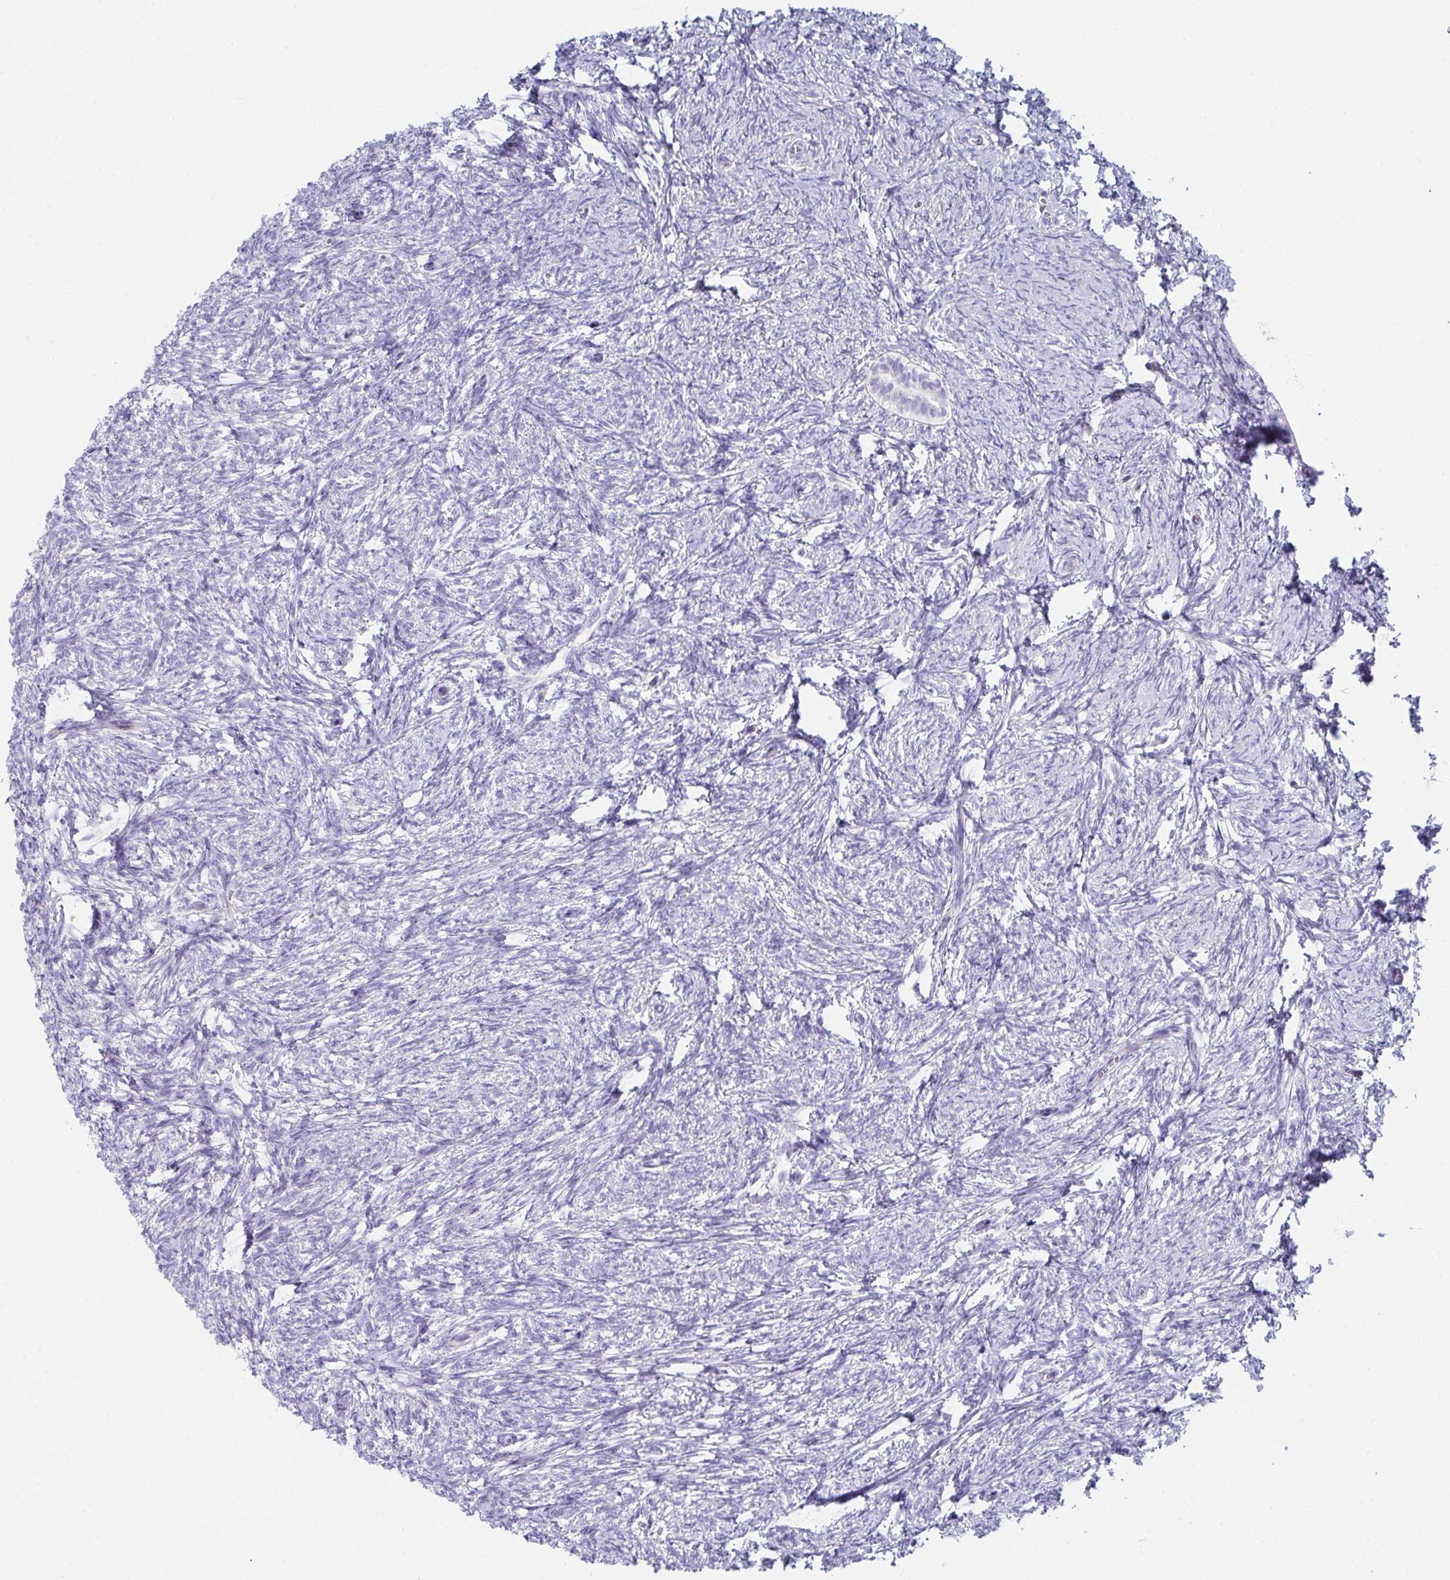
{"staining": {"intensity": "negative", "quantity": "none", "location": "none"}, "tissue": "ovary", "cell_type": "Ovarian stroma cells", "image_type": "normal", "snomed": [{"axis": "morphology", "description": "Normal tissue, NOS"}, {"axis": "topography", "description": "Ovary"}], "caption": "Ovarian stroma cells show no significant protein staining in unremarkable ovary.", "gene": "FBXO47", "patient": {"sex": "female", "age": 41}}